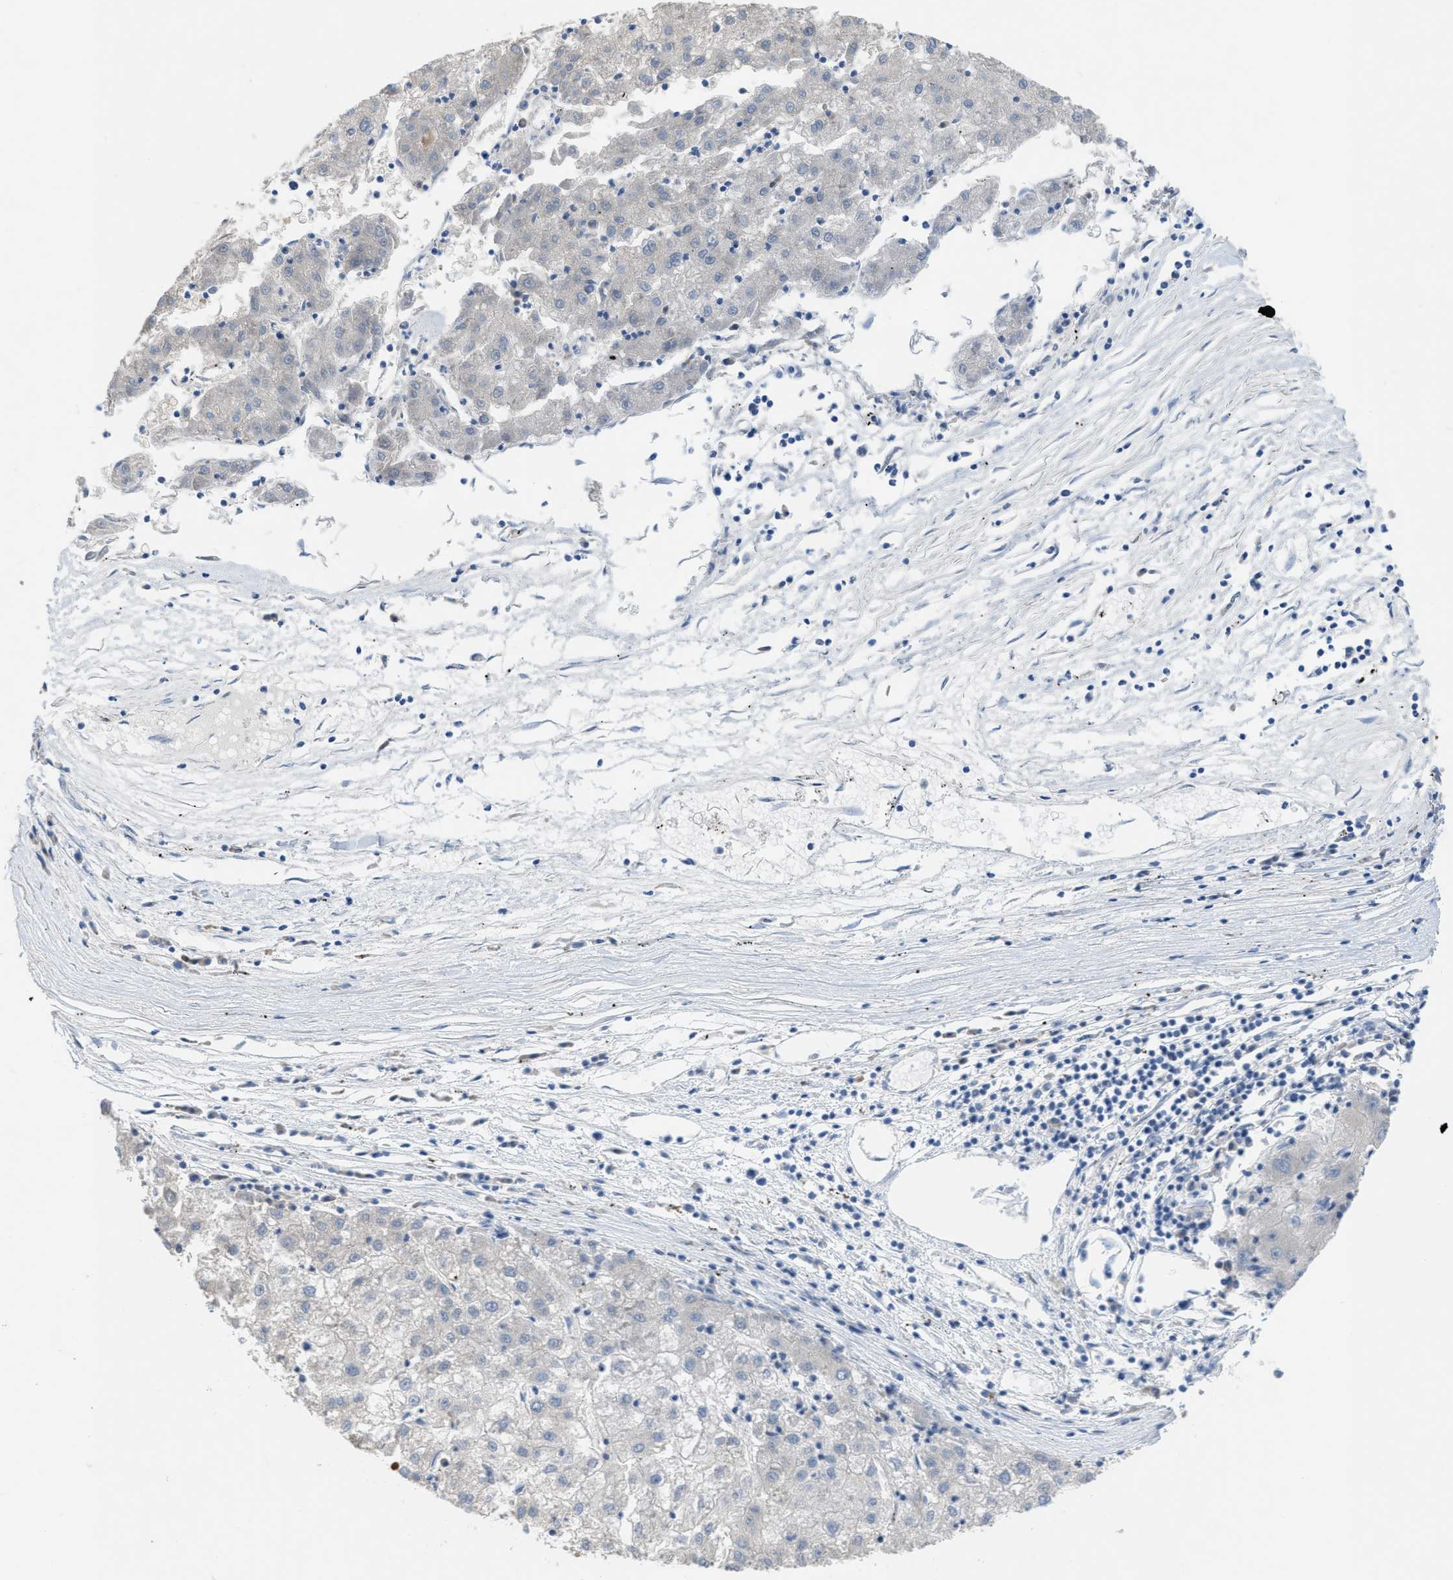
{"staining": {"intensity": "negative", "quantity": "none", "location": "none"}, "tissue": "liver cancer", "cell_type": "Tumor cells", "image_type": "cancer", "snomed": [{"axis": "morphology", "description": "Carcinoma, Hepatocellular, NOS"}, {"axis": "topography", "description": "Liver"}], "caption": "A photomicrograph of hepatocellular carcinoma (liver) stained for a protein shows no brown staining in tumor cells.", "gene": "UBA5", "patient": {"sex": "male", "age": 72}}